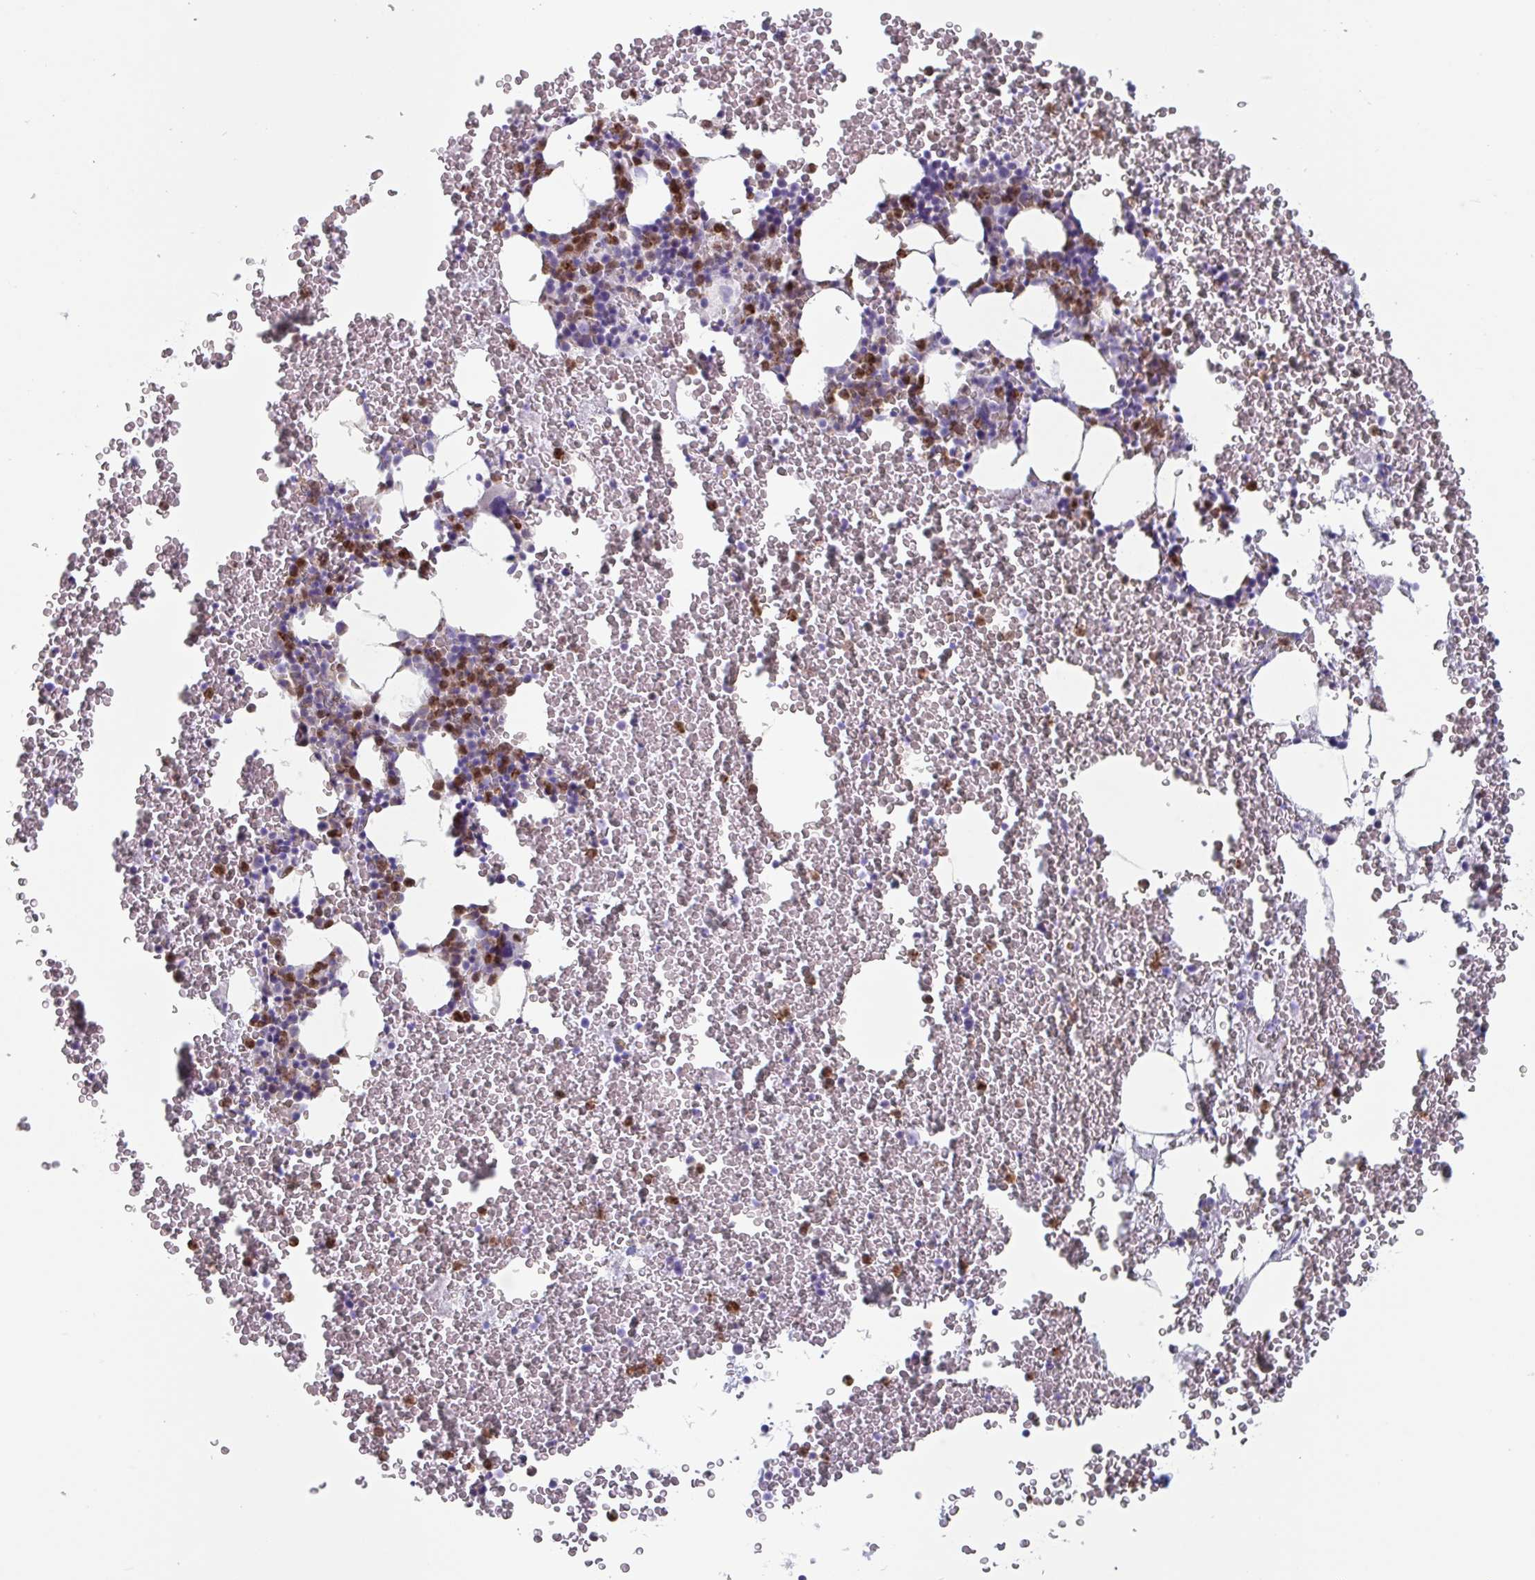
{"staining": {"intensity": "strong", "quantity": "<25%", "location": "cytoplasmic/membranous"}, "tissue": "bone marrow", "cell_type": "Hematopoietic cells", "image_type": "normal", "snomed": [{"axis": "morphology", "description": "Normal tissue, NOS"}, {"axis": "topography", "description": "Bone marrow"}], "caption": "Bone marrow stained with immunohistochemistry demonstrates strong cytoplasmic/membranous staining in about <25% of hematopoietic cells. (IHC, brightfield microscopy, high magnification).", "gene": "CYP4F11", "patient": {"sex": "female", "age": 26}}